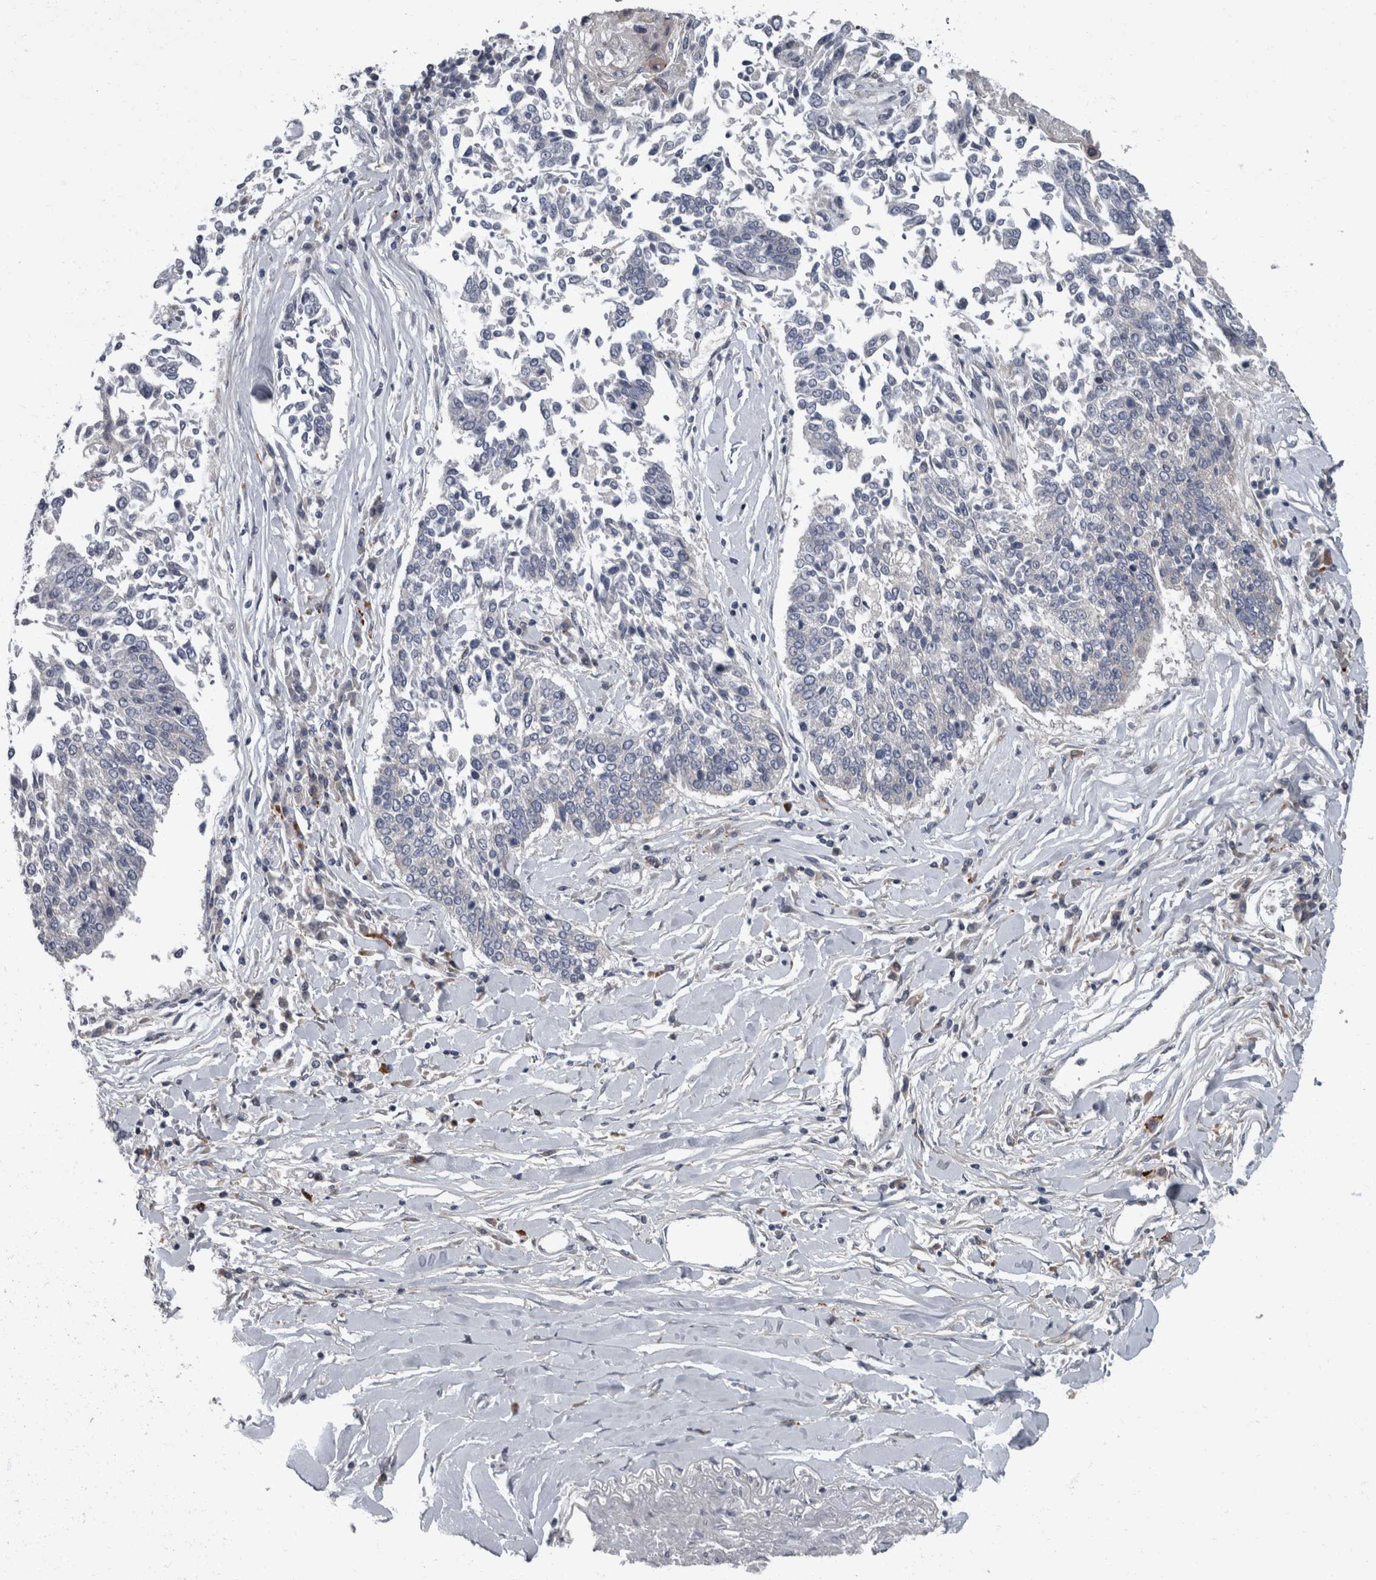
{"staining": {"intensity": "negative", "quantity": "none", "location": "none"}, "tissue": "lung cancer", "cell_type": "Tumor cells", "image_type": "cancer", "snomed": [{"axis": "morphology", "description": "Normal tissue, NOS"}, {"axis": "morphology", "description": "Squamous cell carcinoma, NOS"}, {"axis": "topography", "description": "Cartilage tissue"}, {"axis": "topography", "description": "Bronchus"}, {"axis": "topography", "description": "Lung"}, {"axis": "topography", "description": "Peripheral nerve tissue"}], "caption": "Lung squamous cell carcinoma was stained to show a protein in brown. There is no significant positivity in tumor cells.", "gene": "CDC42BPG", "patient": {"sex": "female", "age": 49}}